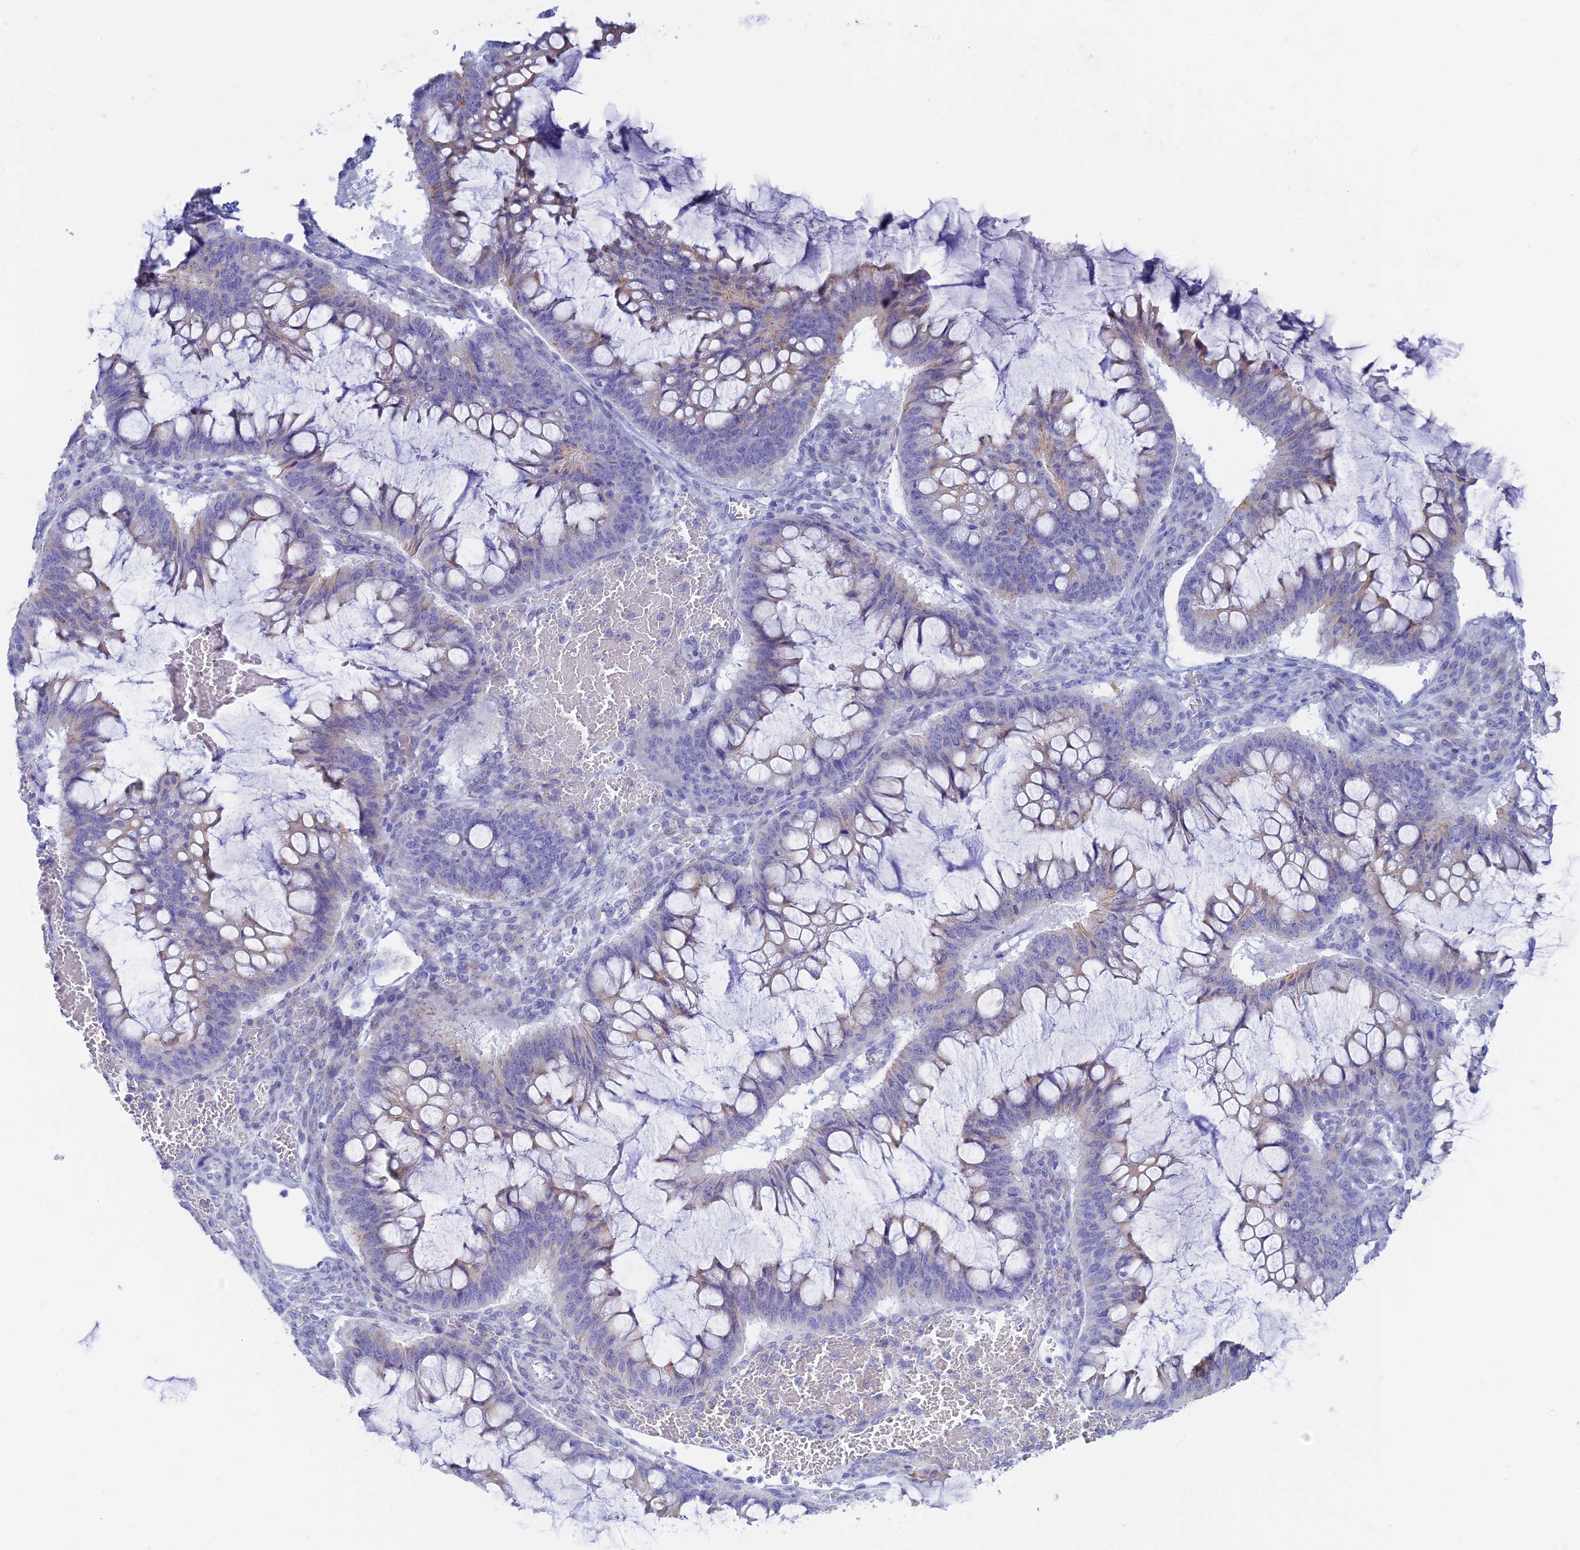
{"staining": {"intensity": "negative", "quantity": "none", "location": "none"}, "tissue": "ovarian cancer", "cell_type": "Tumor cells", "image_type": "cancer", "snomed": [{"axis": "morphology", "description": "Cystadenocarcinoma, mucinous, NOS"}, {"axis": "topography", "description": "Ovary"}], "caption": "This is a micrograph of immunohistochemistry staining of mucinous cystadenocarcinoma (ovarian), which shows no positivity in tumor cells. Nuclei are stained in blue.", "gene": "CEP152", "patient": {"sex": "female", "age": 73}}